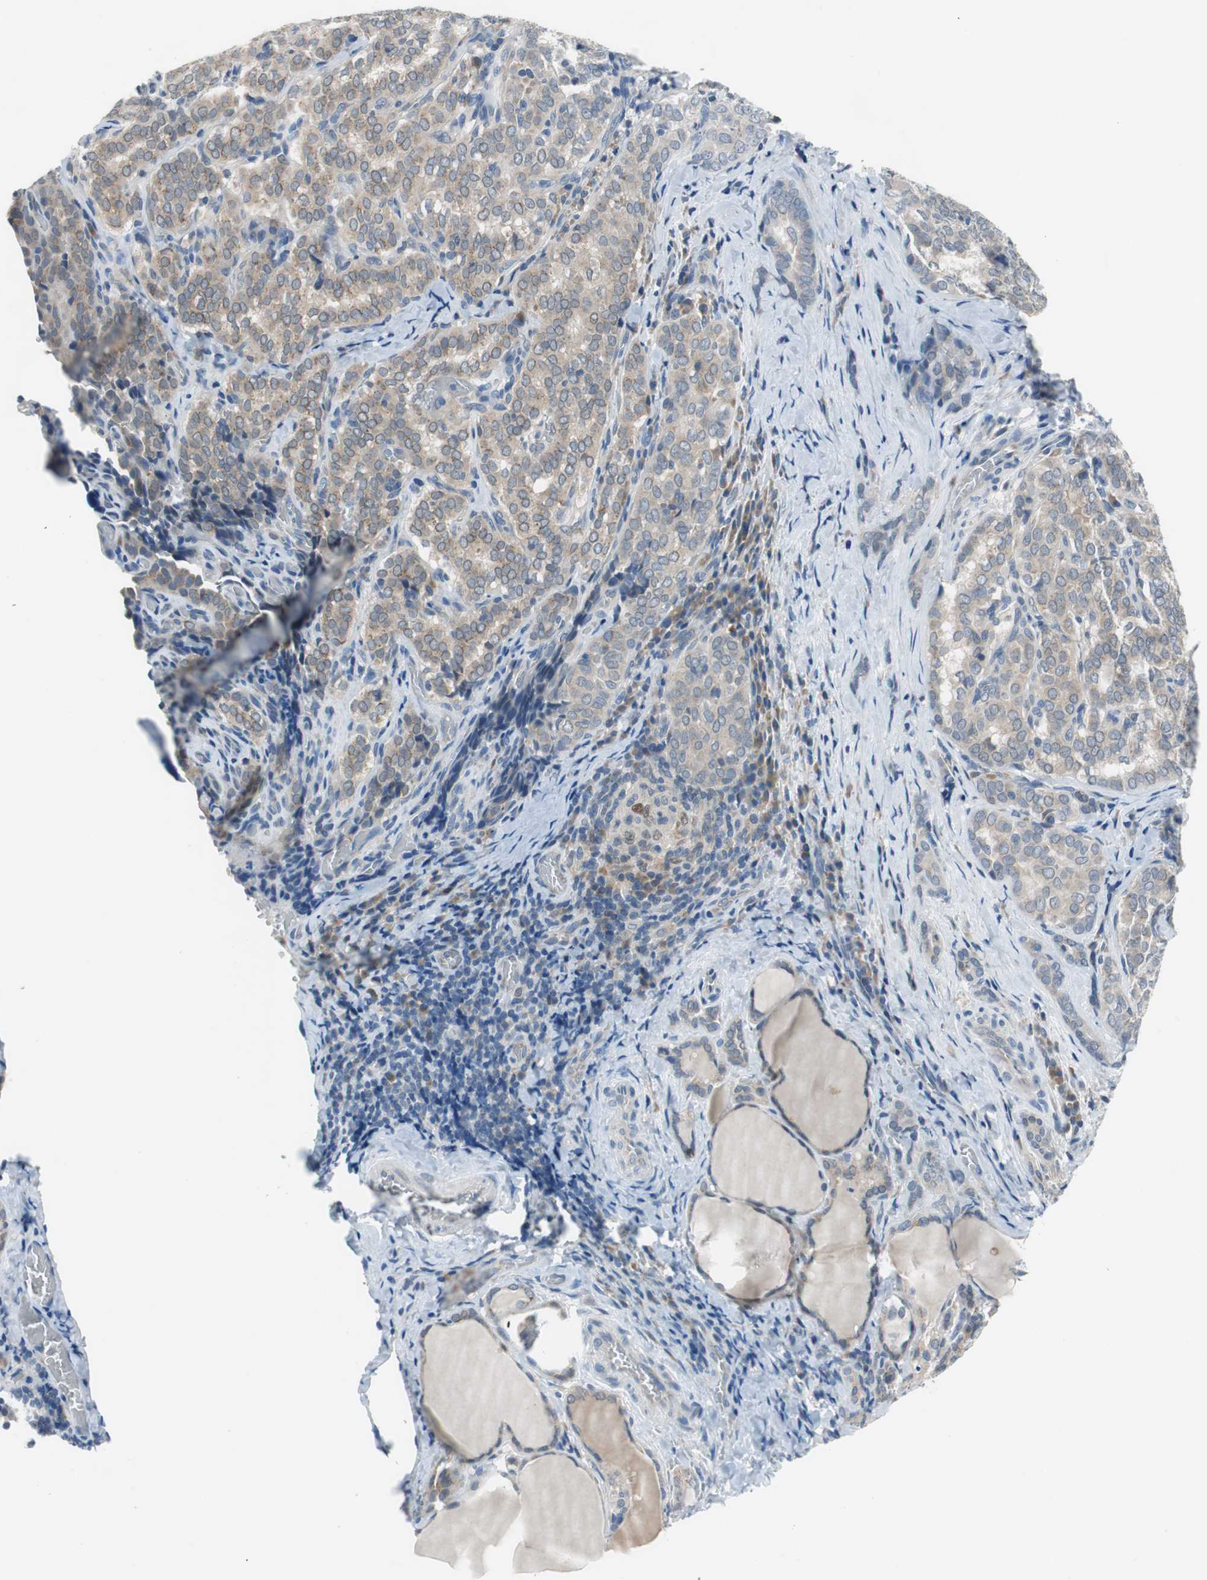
{"staining": {"intensity": "moderate", "quantity": ">75%", "location": "cytoplasmic/membranous"}, "tissue": "thyroid cancer", "cell_type": "Tumor cells", "image_type": "cancer", "snomed": [{"axis": "morphology", "description": "Papillary adenocarcinoma, NOS"}, {"axis": "topography", "description": "Thyroid gland"}], "caption": "The immunohistochemical stain shows moderate cytoplasmic/membranous positivity in tumor cells of thyroid cancer (papillary adenocarcinoma) tissue.", "gene": "PLAA", "patient": {"sex": "female", "age": 30}}